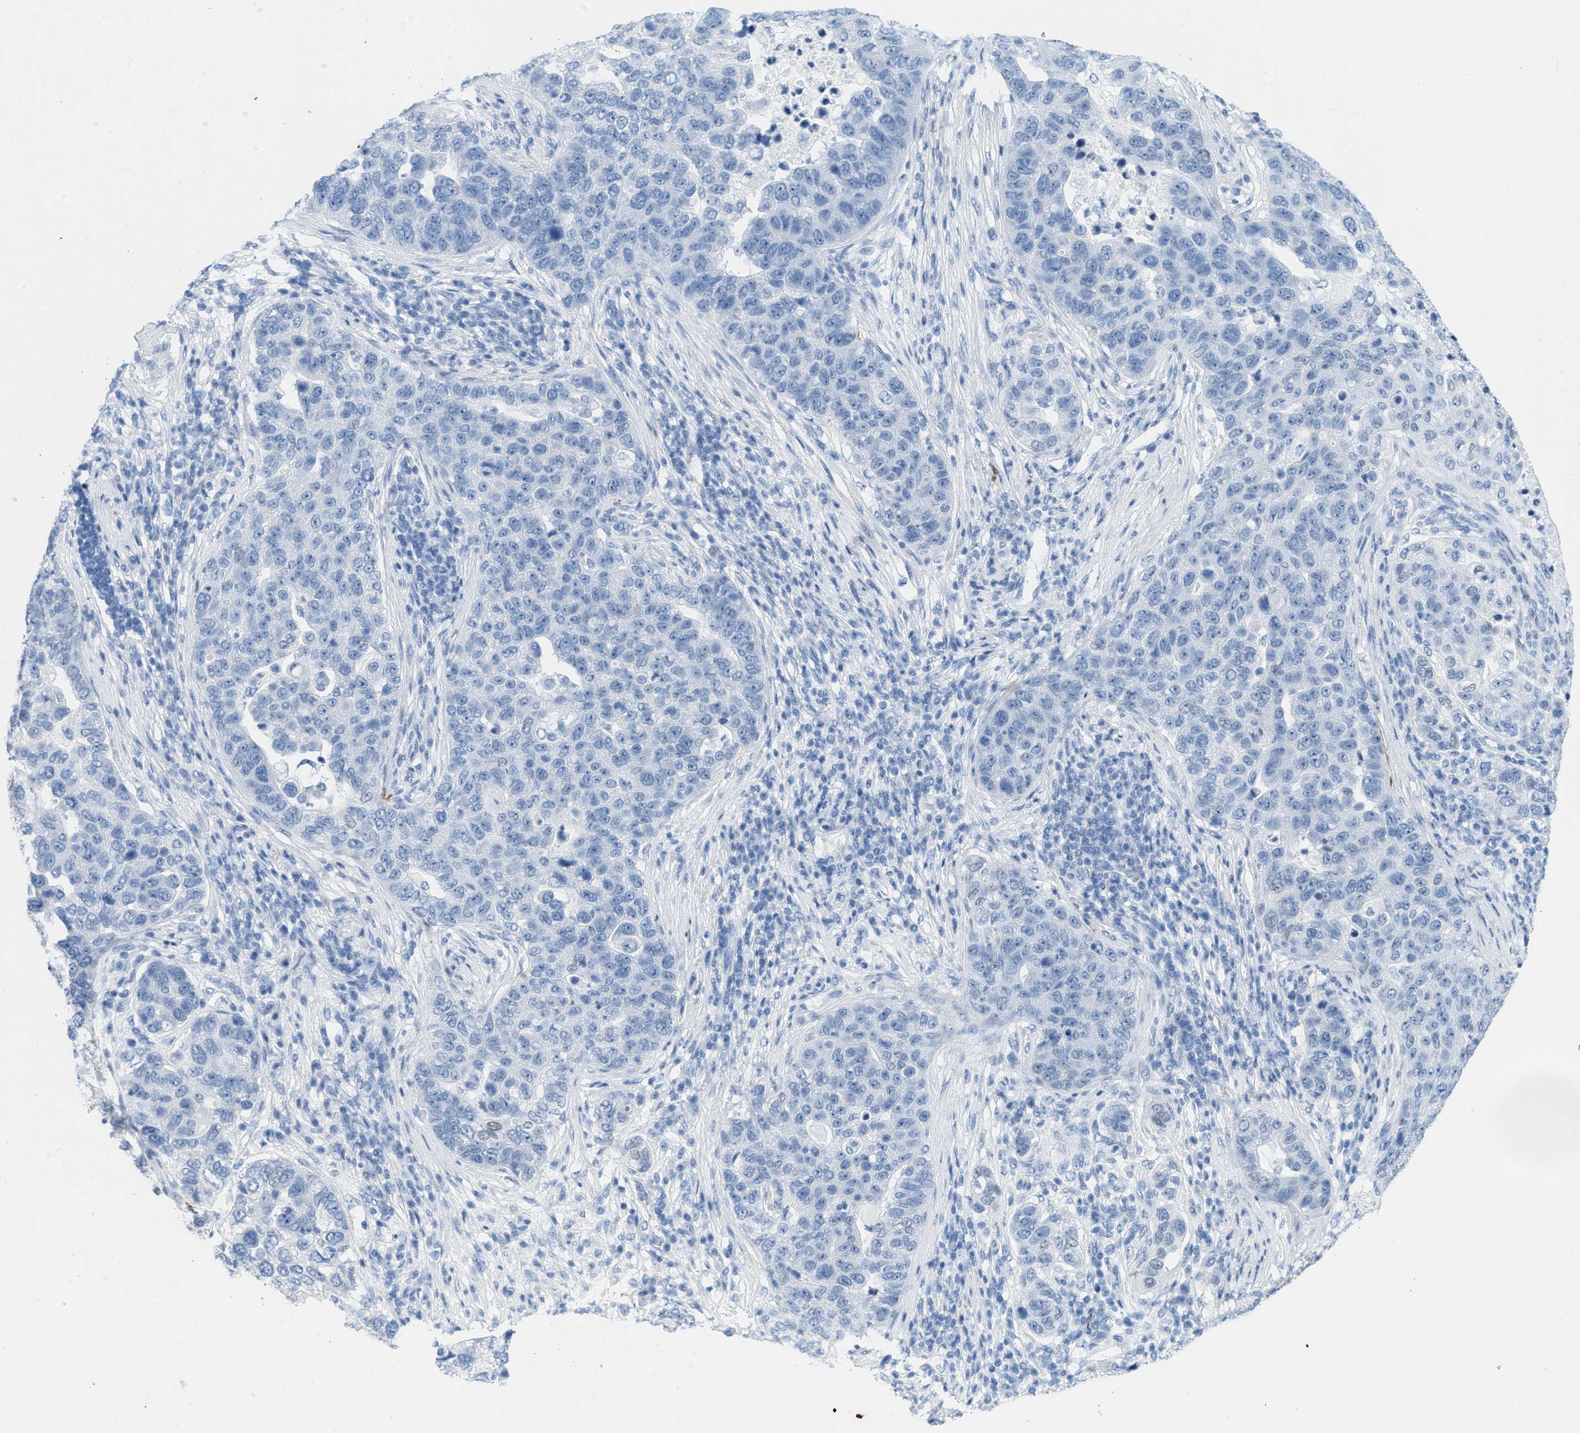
{"staining": {"intensity": "negative", "quantity": "none", "location": "none"}, "tissue": "pancreatic cancer", "cell_type": "Tumor cells", "image_type": "cancer", "snomed": [{"axis": "morphology", "description": "Adenocarcinoma, NOS"}, {"axis": "topography", "description": "Pancreas"}], "caption": "DAB (3,3'-diaminobenzidine) immunohistochemical staining of pancreatic cancer (adenocarcinoma) reveals no significant expression in tumor cells.", "gene": "DES", "patient": {"sex": "female", "age": 61}}